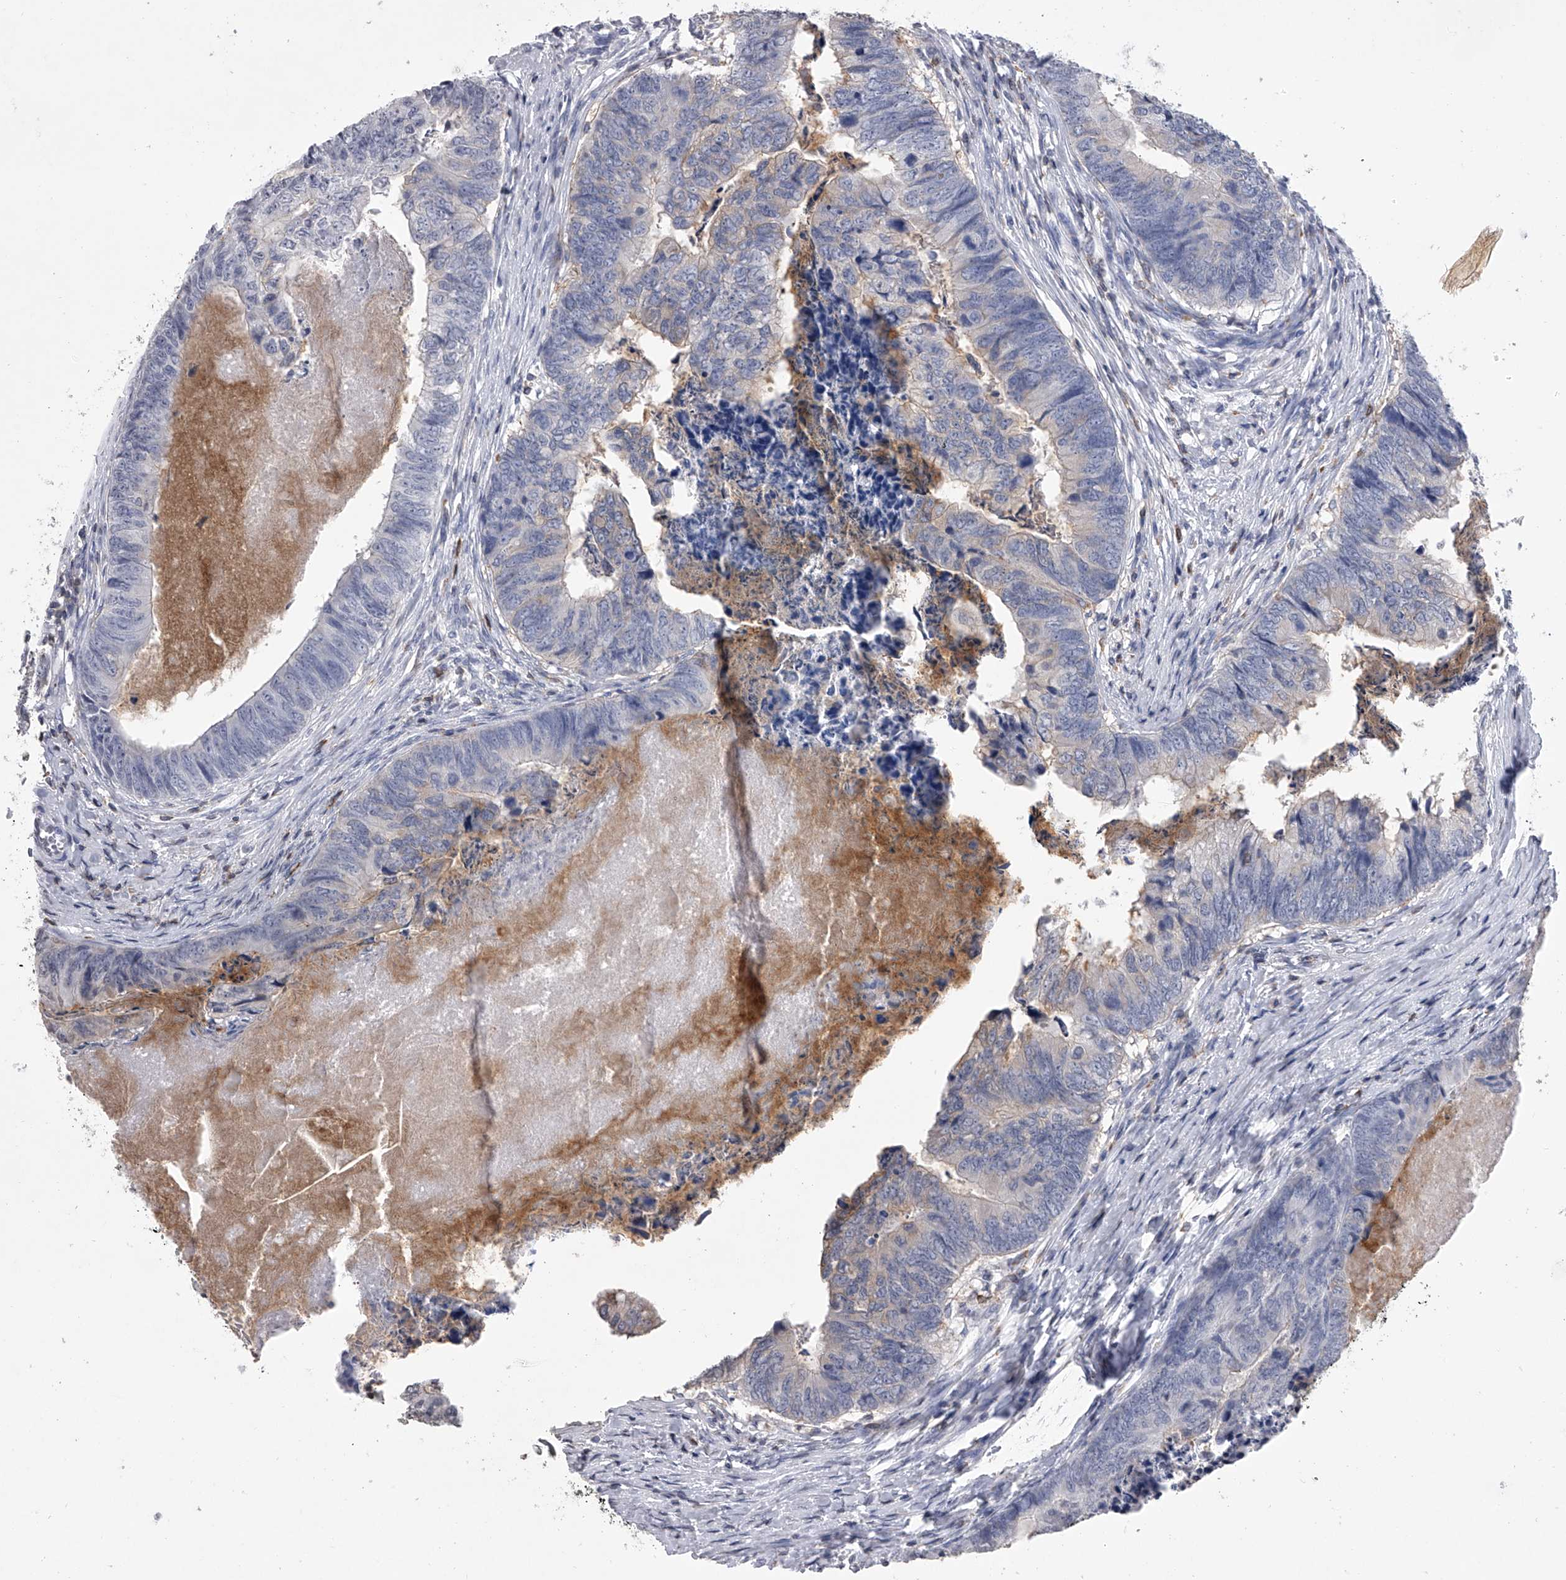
{"staining": {"intensity": "negative", "quantity": "none", "location": "none"}, "tissue": "colorectal cancer", "cell_type": "Tumor cells", "image_type": "cancer", "snomed": [{"axis": "morphology", "description": "Adenocarcinoma, NOS"}, {"axis": "topography", "description": "Colon"}], "caption": "Tumor cells are negative for protein expression in human colorectal adenocarcinoma.", "gene": "TASP1", "patient": {"sex": "female", "age": 67}}